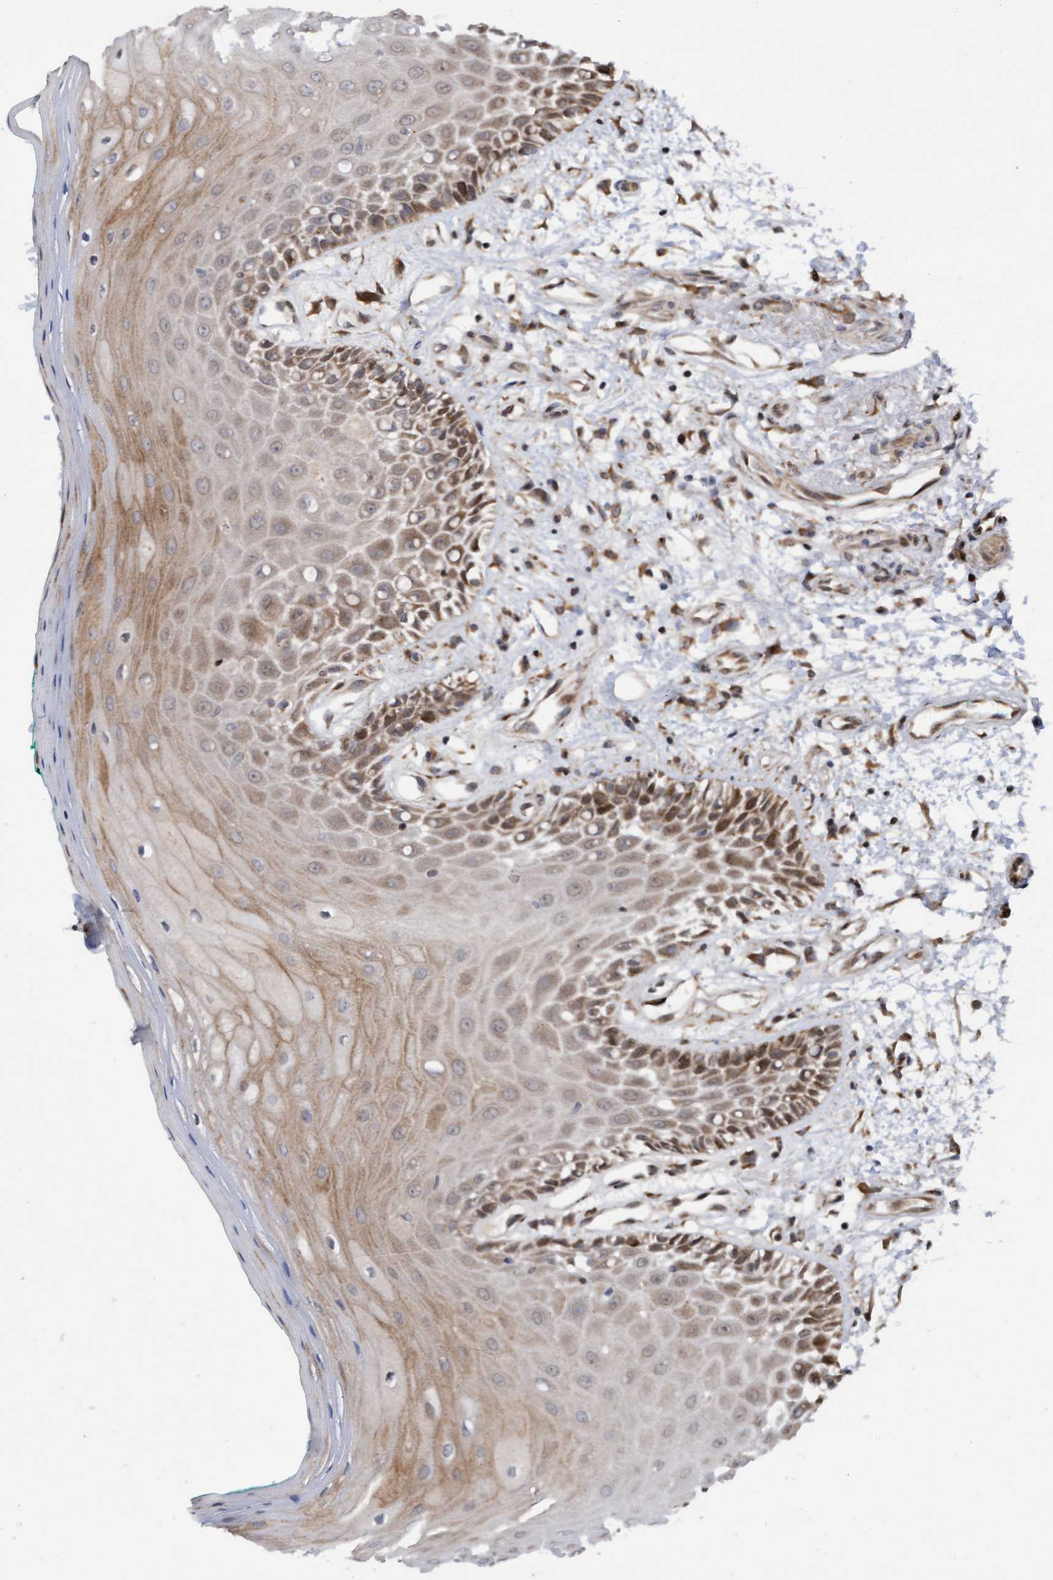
{"staining": {"intensity": "moderate", "quantity": "25%-75%", "location": "cytoplasmic/membranous"}, "tissue": "oral mucosa", "cell_type": "Squamous epithelial cells", "image_type": "normal", "snomed": [{"axis": "morphology", "description": "Normal tissue, NOS"}, {"axis": "morphology", "description": "Squamous cell carcinoma, NOS"}, {"axis": "topography", "description": "Skeletal muscle"}, {"axis": "topography", "description": "Oral tissue"}, {"axis": "topography", "description": "Head-Neck"}], "caption": "This histopathology image demonstrates immunohistochemistry (IHC) staining of benign human oral mucosa, with medium moderate cytoplasmic/membranous staining in about 25%-75% of squamous epithelial cells.", "gene": "TANC2", "patient": {"sex": "female", "age": 84}}